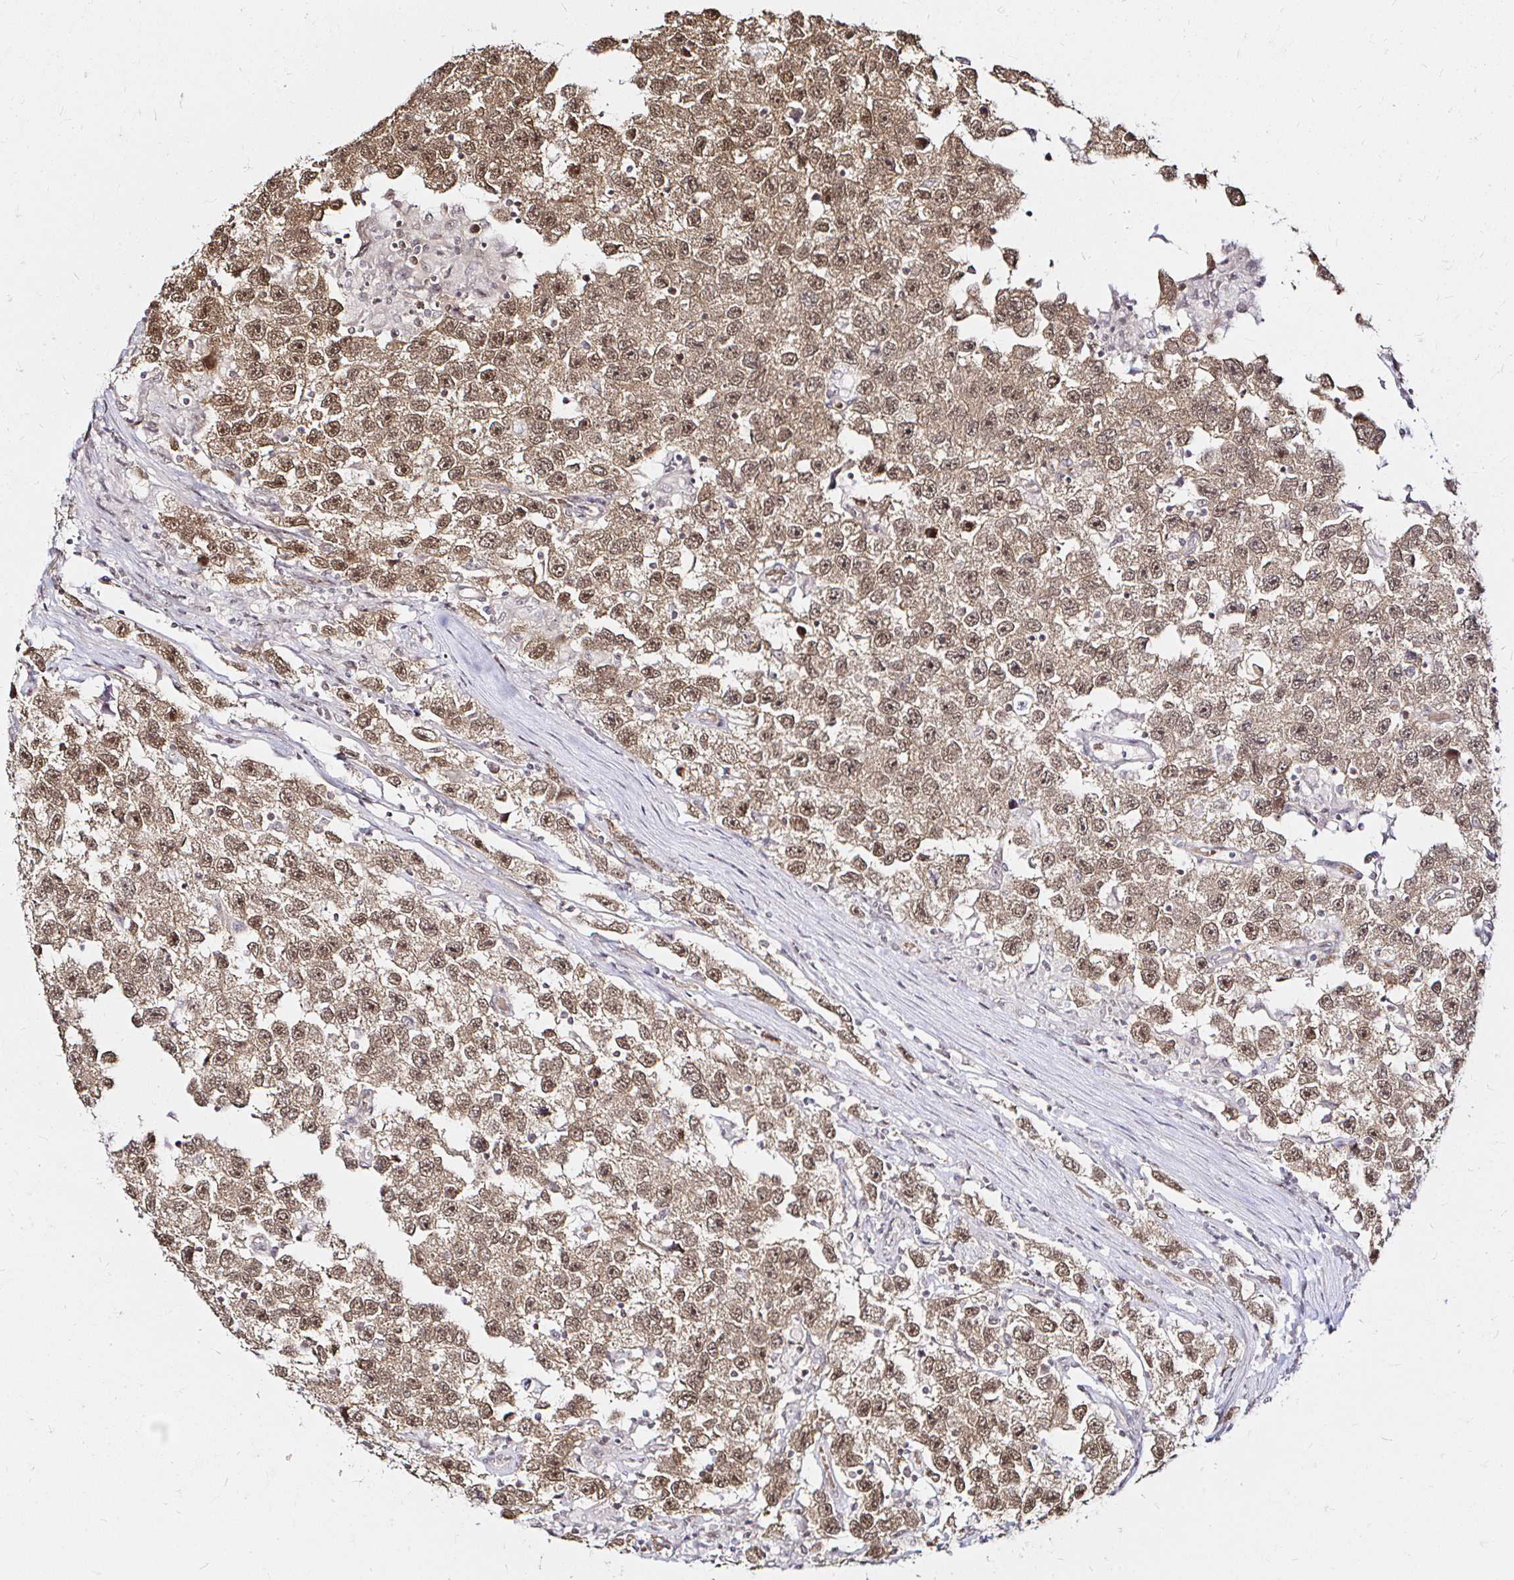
{"staining": {"intensity": "moderate", "quantity": ">75%", "location": "cytoplasmic/membranous,nuclear"}, "tissue": "testis cancer", "cell_type": "Tumor cells", "image_type": "cancer", "snomed": [{"axis": "morphology", "description": "Seminoma, NOS"}, {"axis": "topography", "description": "Testis"}], "caption": "Brown immunohistochemical staining in testis cancer (seminoma) demonstrates moderate cytoplasmic/membranous and nuclear expression in approximately >75% of tumor cells.", "gene": "SNRPC", "patient": {"sex": "male", "age": 26}}